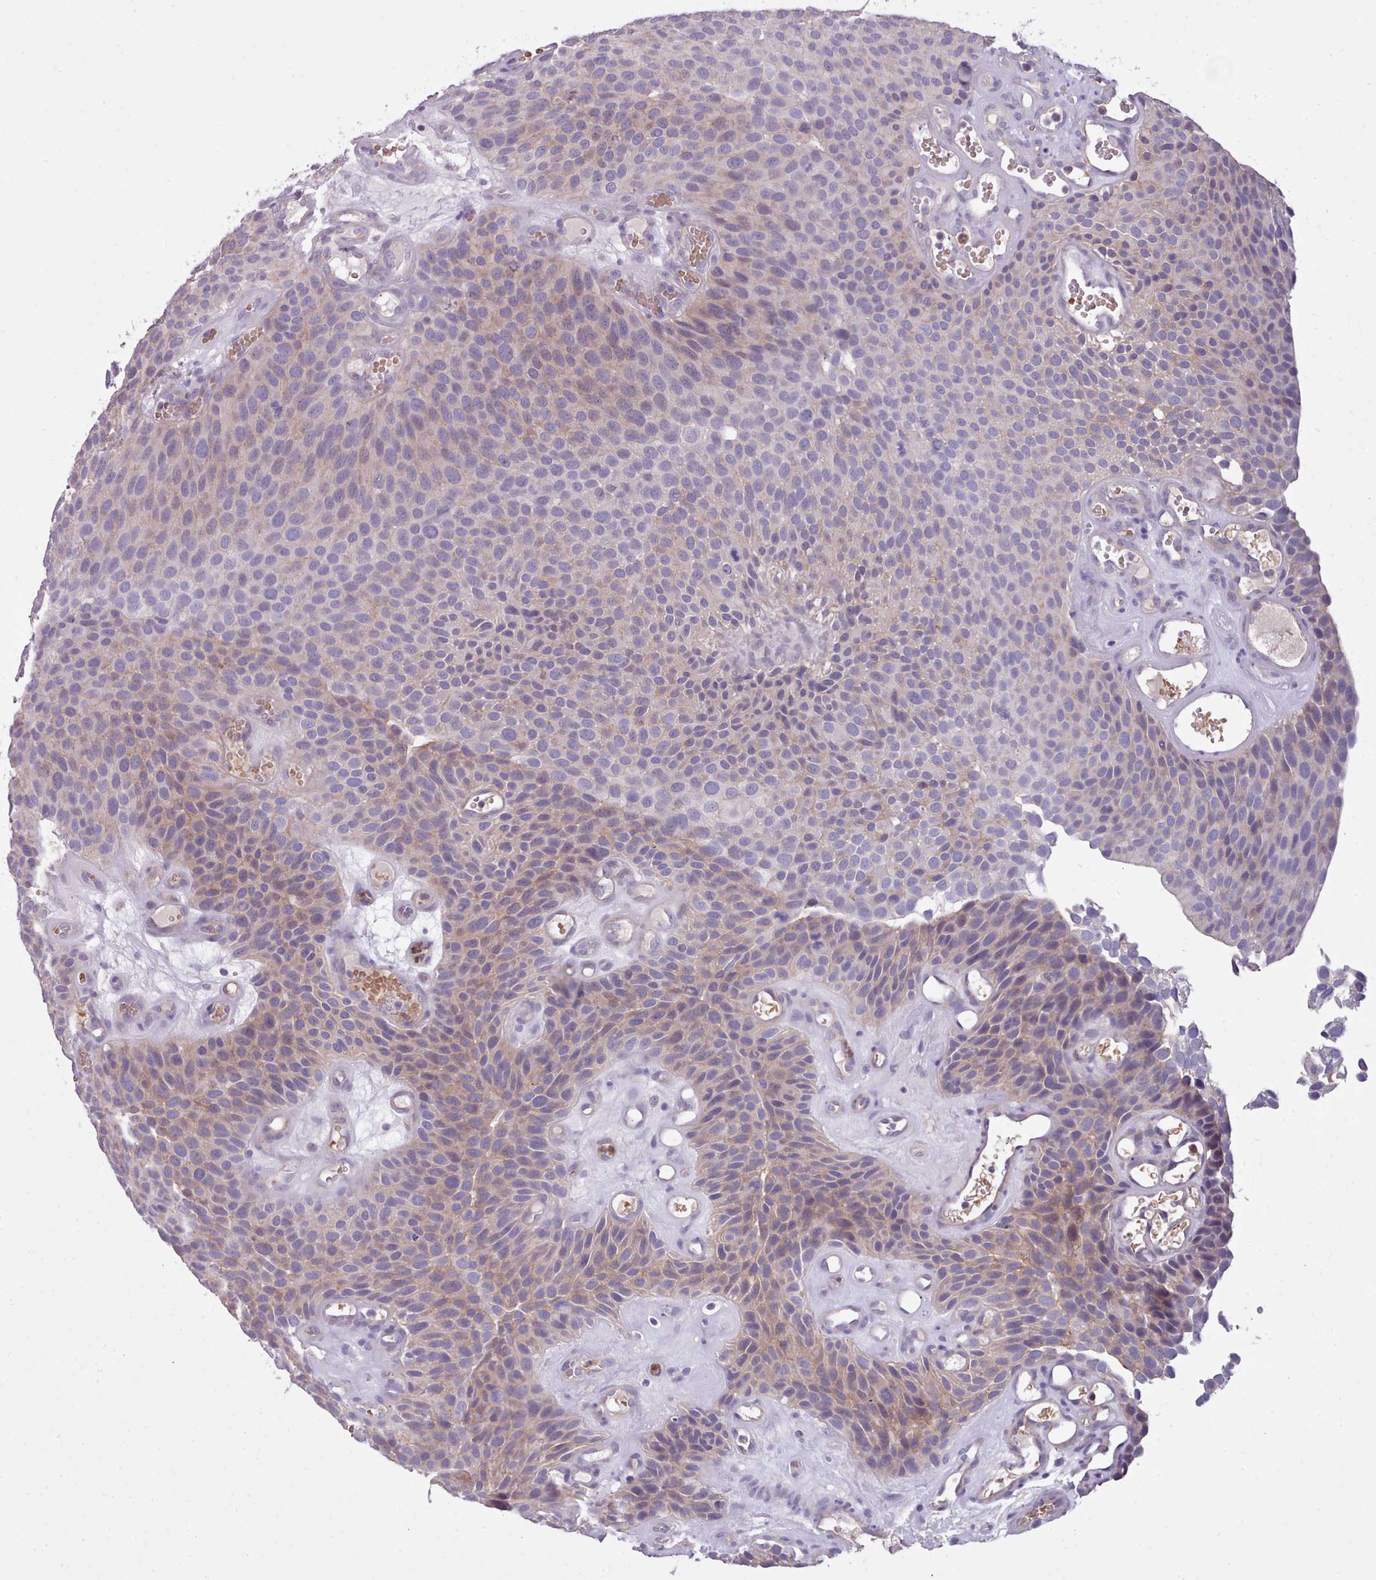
{"staining": {"intensity": "weak", "quantity": "25%-75%", "location": "cytoplasmic/membranous"}, "tissue": "urothelial cancer", "cell_type": "Tumor cells", "image_type": "cancer", "snomed": [{"axis": "morphology", "description": "Urothelial carcinoma, Low grade"}, {"axis": "topography", "description": "Urinary bladder"}], "caption": "An IHC photomicrograph of neoplastic tissue is shown. Protein staining in brown highlights weak cytoplasmic/membranous positivity in urothelial carcinoma (low-grade) within tumor cells.", "gene": "KCTD16", "patient": {"sex": "male", "age": 89}}